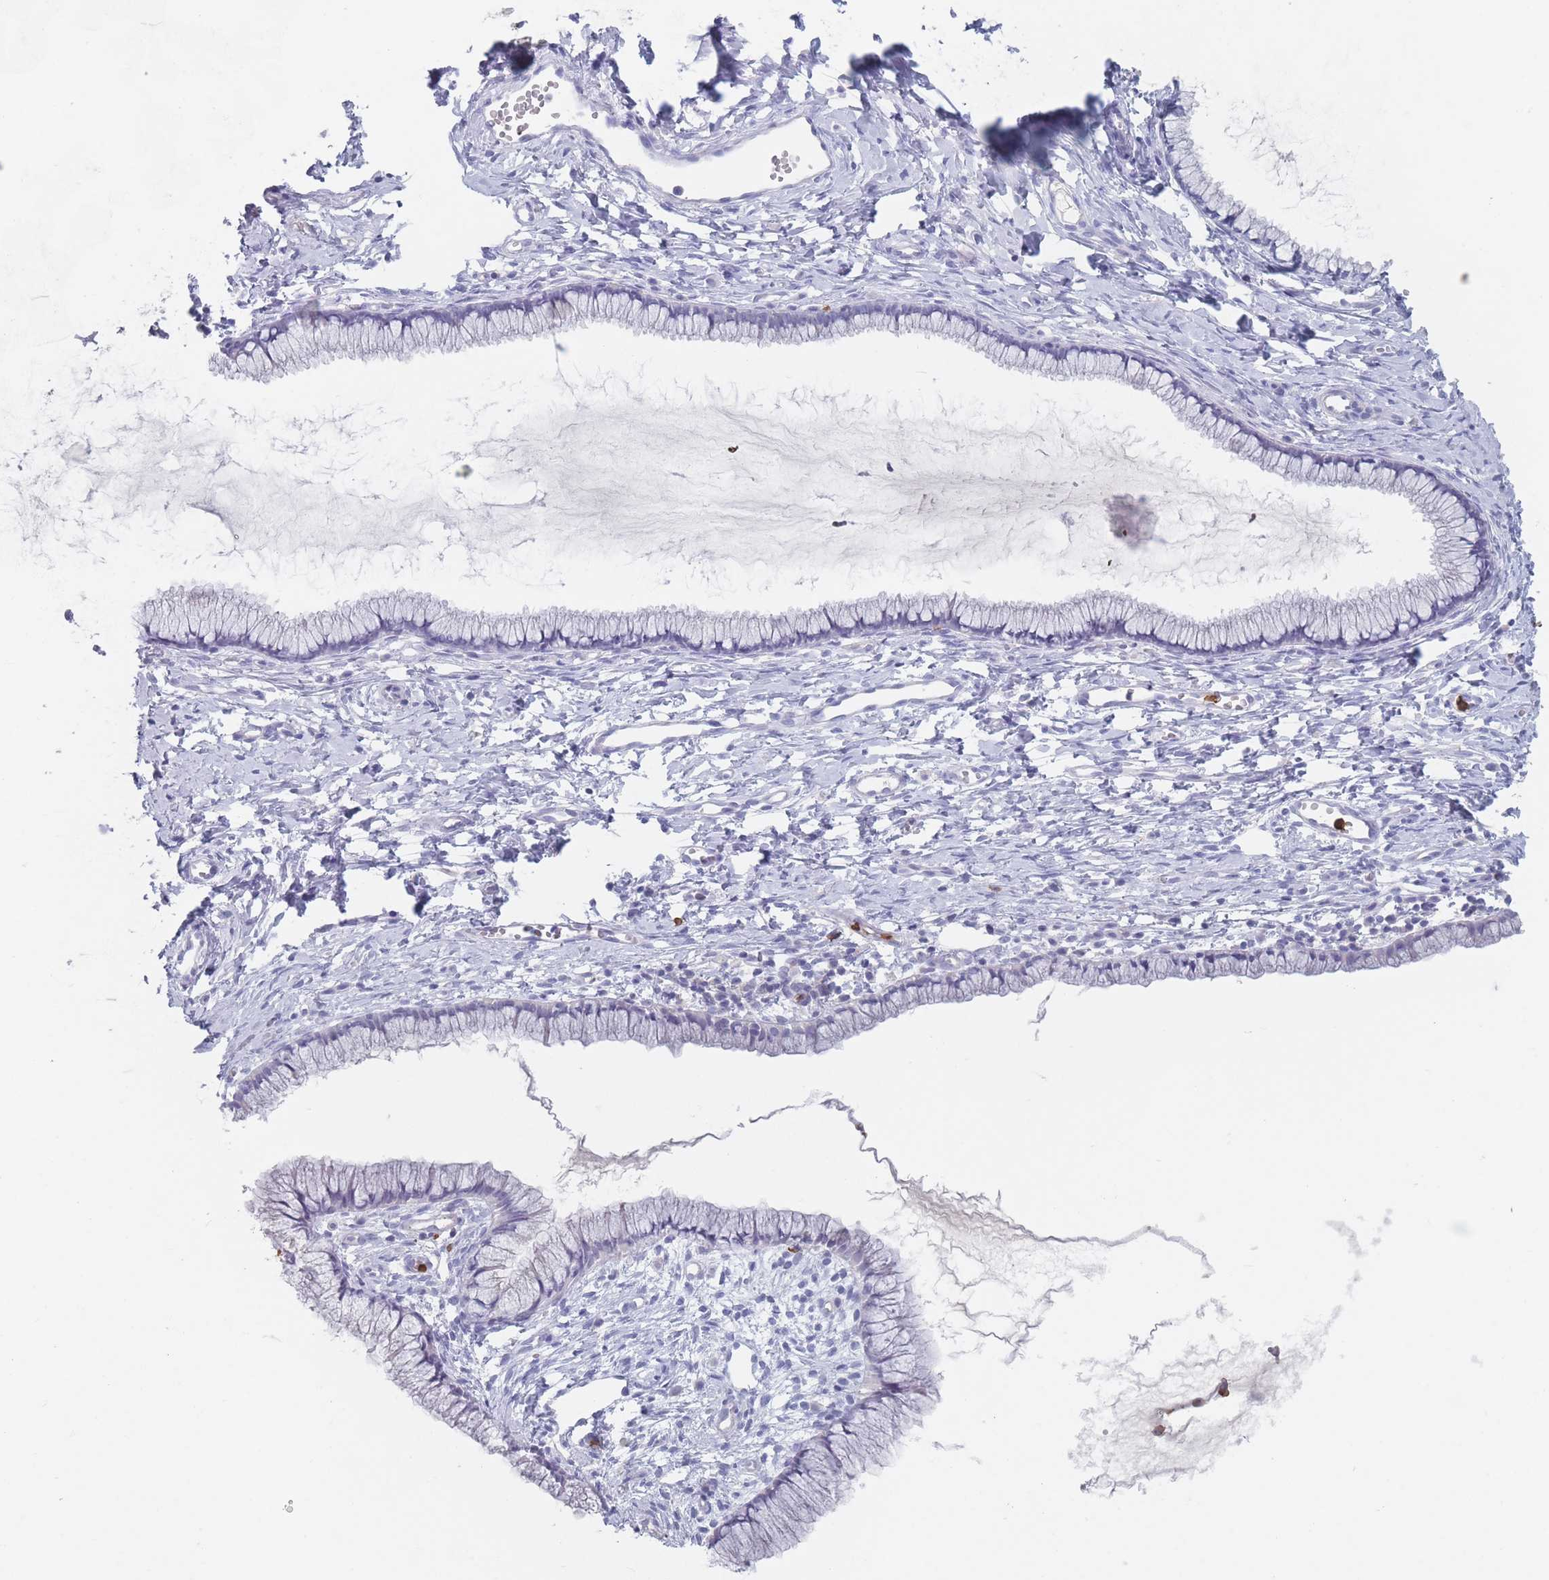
{"staining": {"intensity": "negative", "quantity": "none", "location": "none"}, "tissue": "cervix", "cell_type": "Glandular cells", "image_type": "normal", "snomed": [{"axis": "morphology", "description": "Normal tissue, NOS"}, {"axis": "topography", "description": "Cervix"}], "caption": "High power microscopy histopathology image of an immunohistochemistry photomicrograph of benign cervix, revealing no significant staining in glandular cells.", "gene": "ATP1A3", "patient": {"sex": "female", "age": 40}}